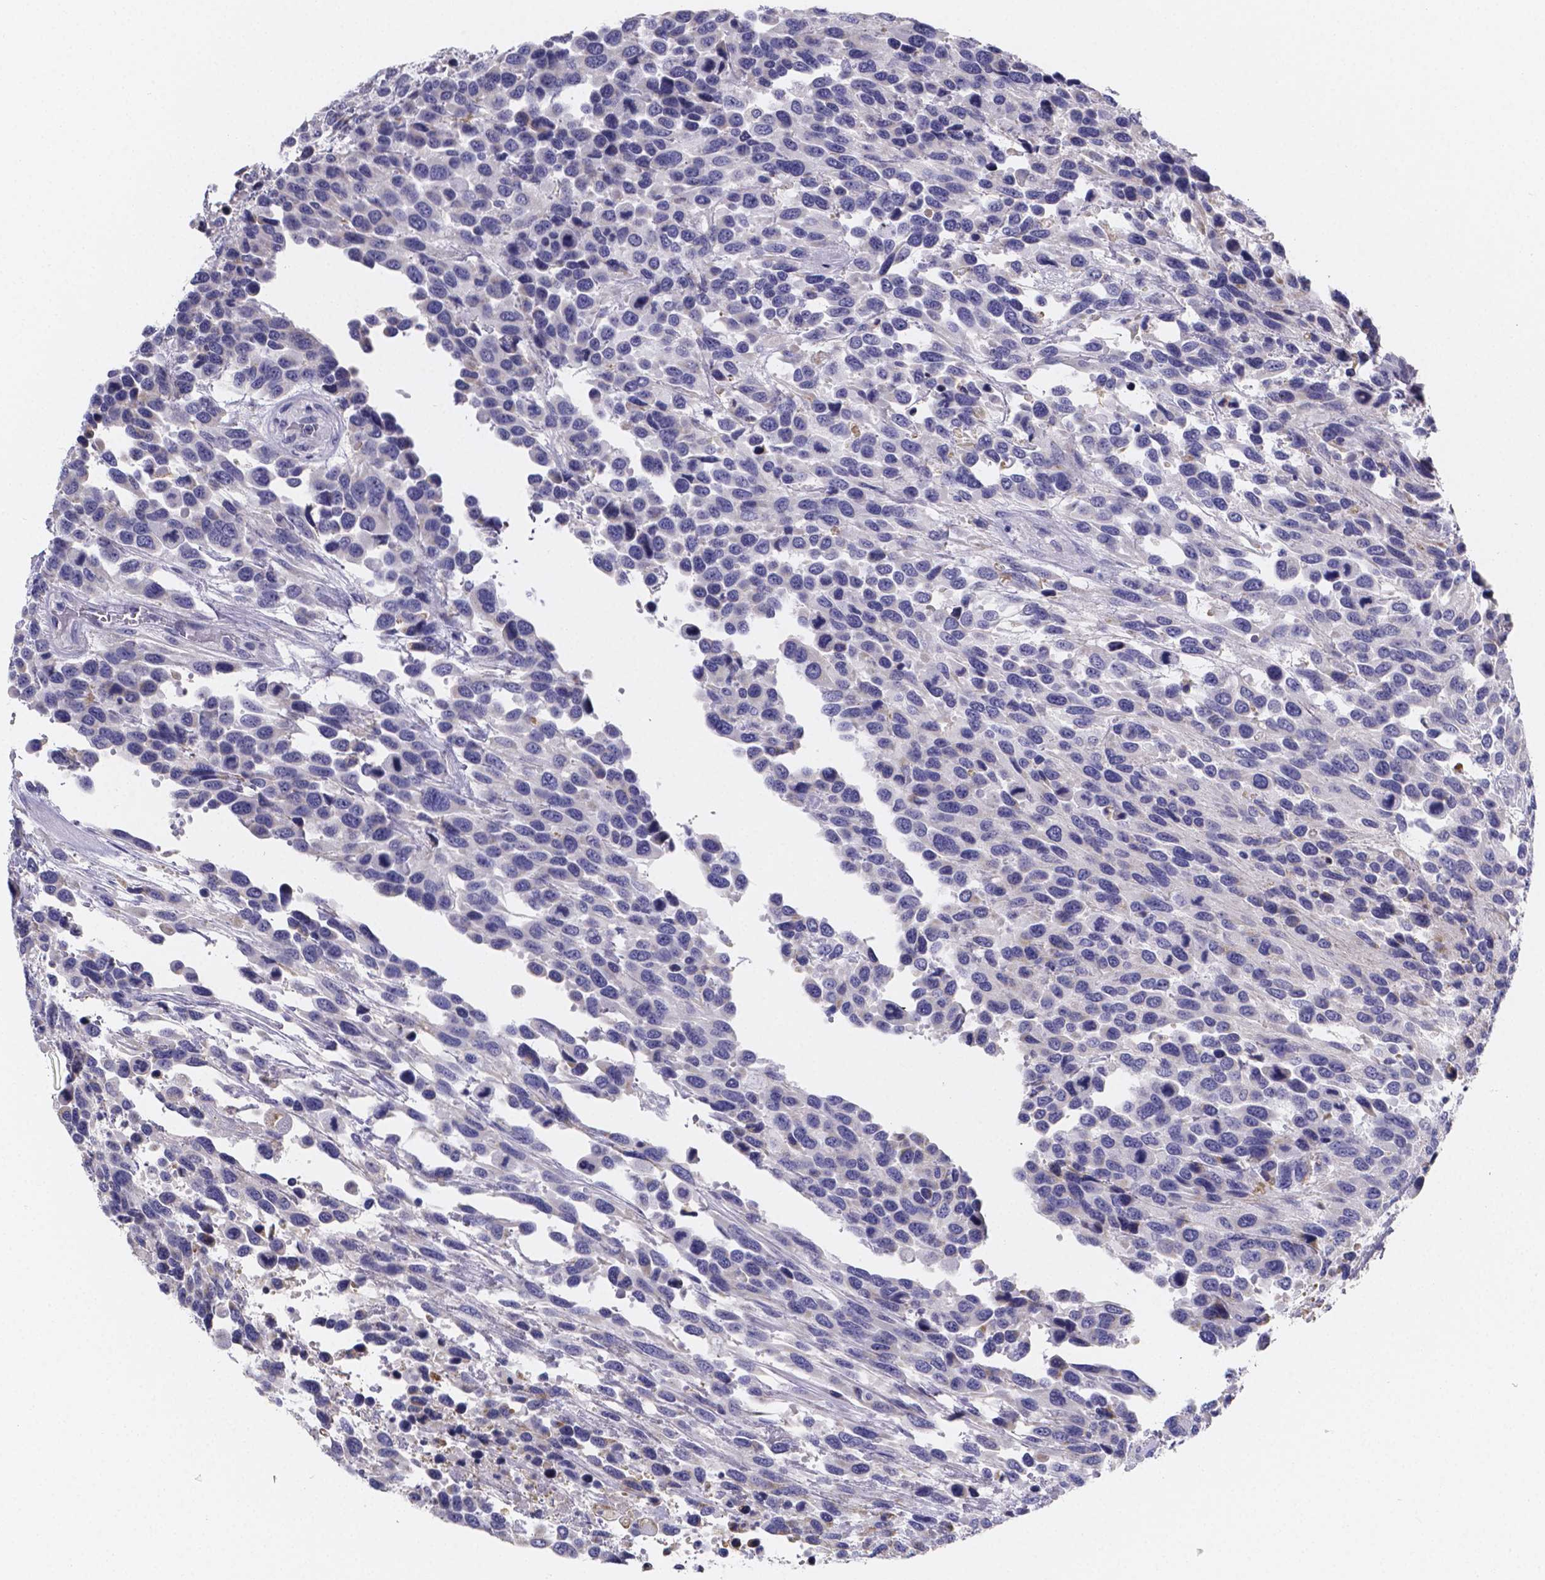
{"staining": {"intensity": "negative", "quantity": "none", "location": "none"}, "tissue": "urothelial cancer", "cell_type": "Tumor cells", "image_type": "cancer", "snomed": [{"axis": "morphology", "description": "Urothelial carcinoma, High grade"}, {"axis": "topography", "description": "Urinary bladder"}], "caption": "An immunohistochemistry (IHC) micrograph of high-grade urothelial carcinoma is shown. There is no staining in tumor cells of high-grade urothelial carcinoma.", "gene": "PAH", "patient": {"sex": "female", "age": 70}}